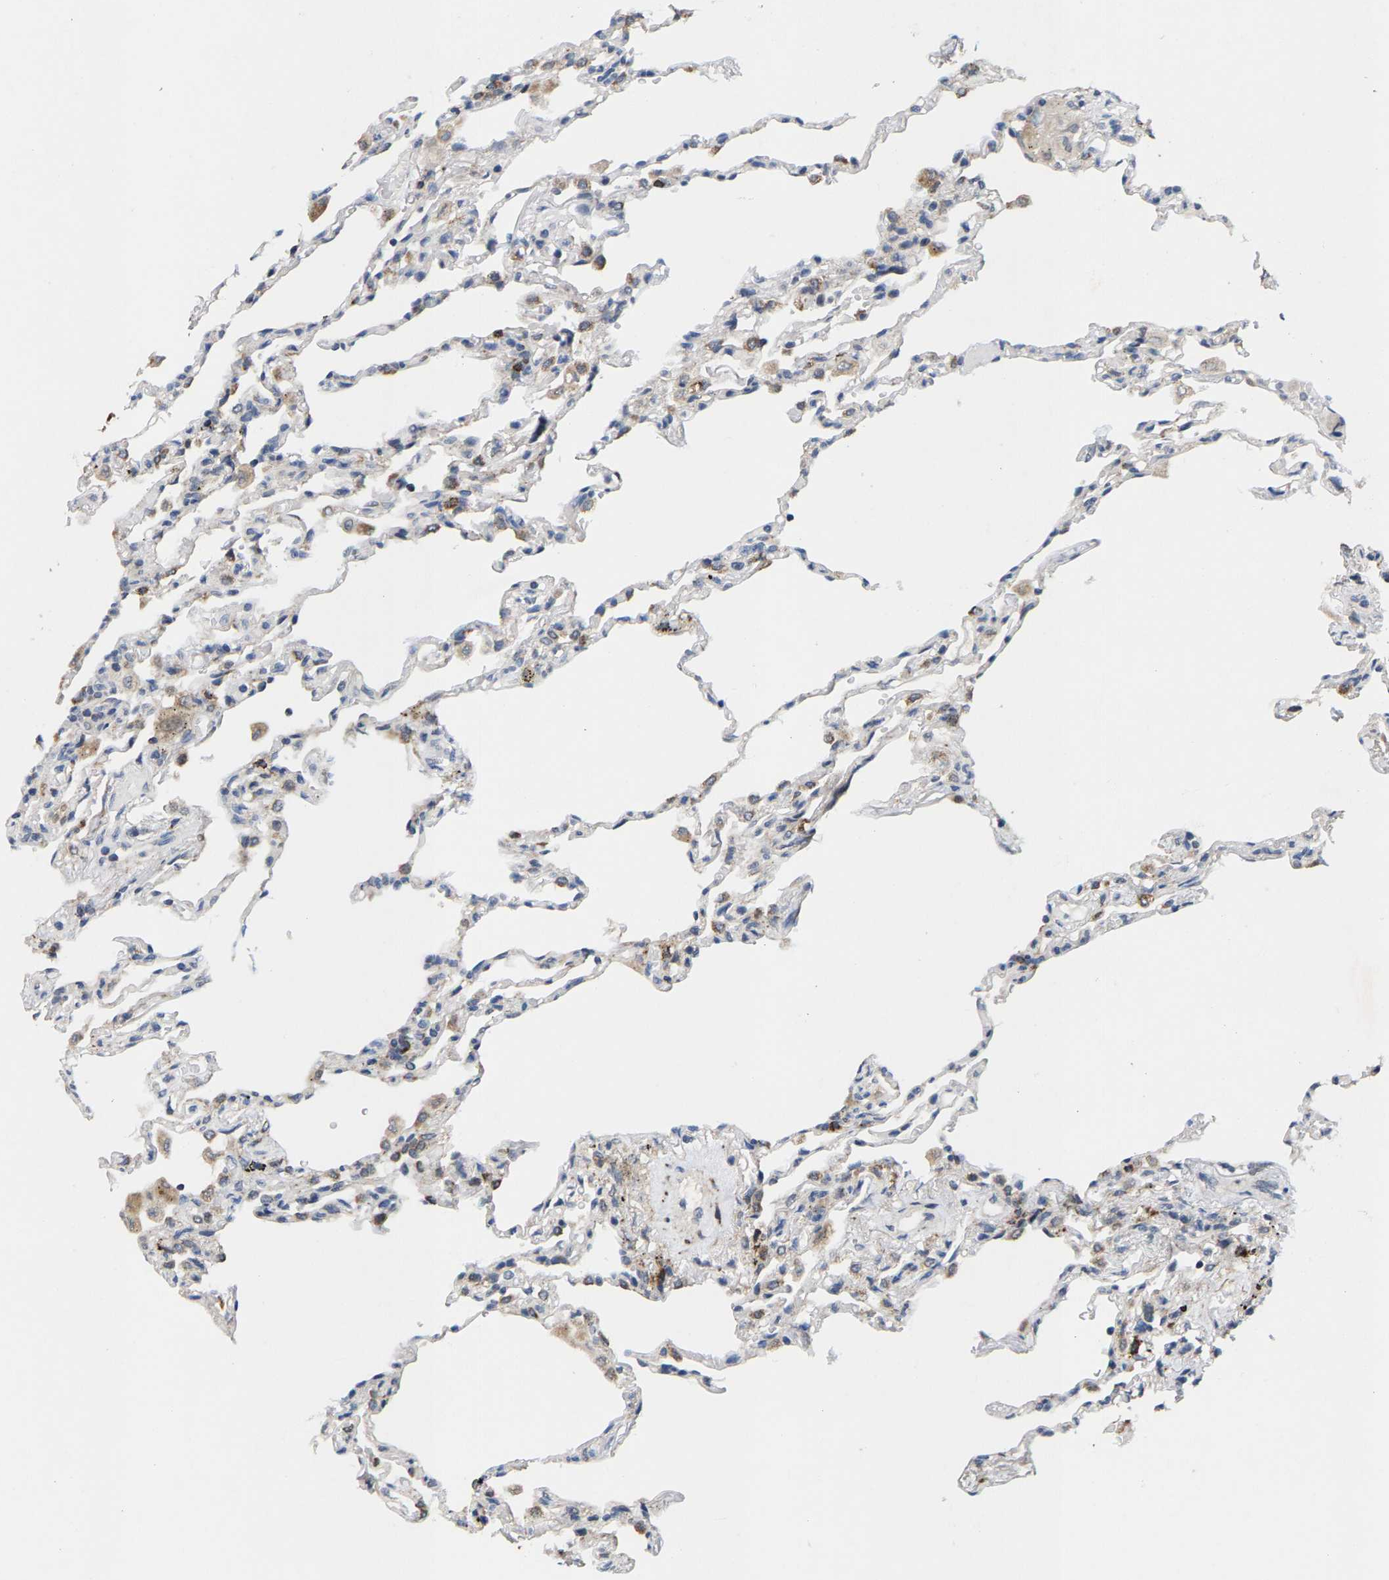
{"staining": {"intensity": "weak", "quantity": "<25%", "location": "cytoplasmic/membranous"}, "tissue": "lung", "cell_type": "Alveolar cells", "image_type": "normal", "snomed": [{"axis": "morphology", "description": "Normal tissue, NOS"}, {"axis": "topography", "description": "Lung"}], "caption": "The image exhibits no significant positivity in alveolar cells of lung. Nuclei are stained in blue.", "gene": "TDRKH", "patient": {"sex": "male", "age": 59}}